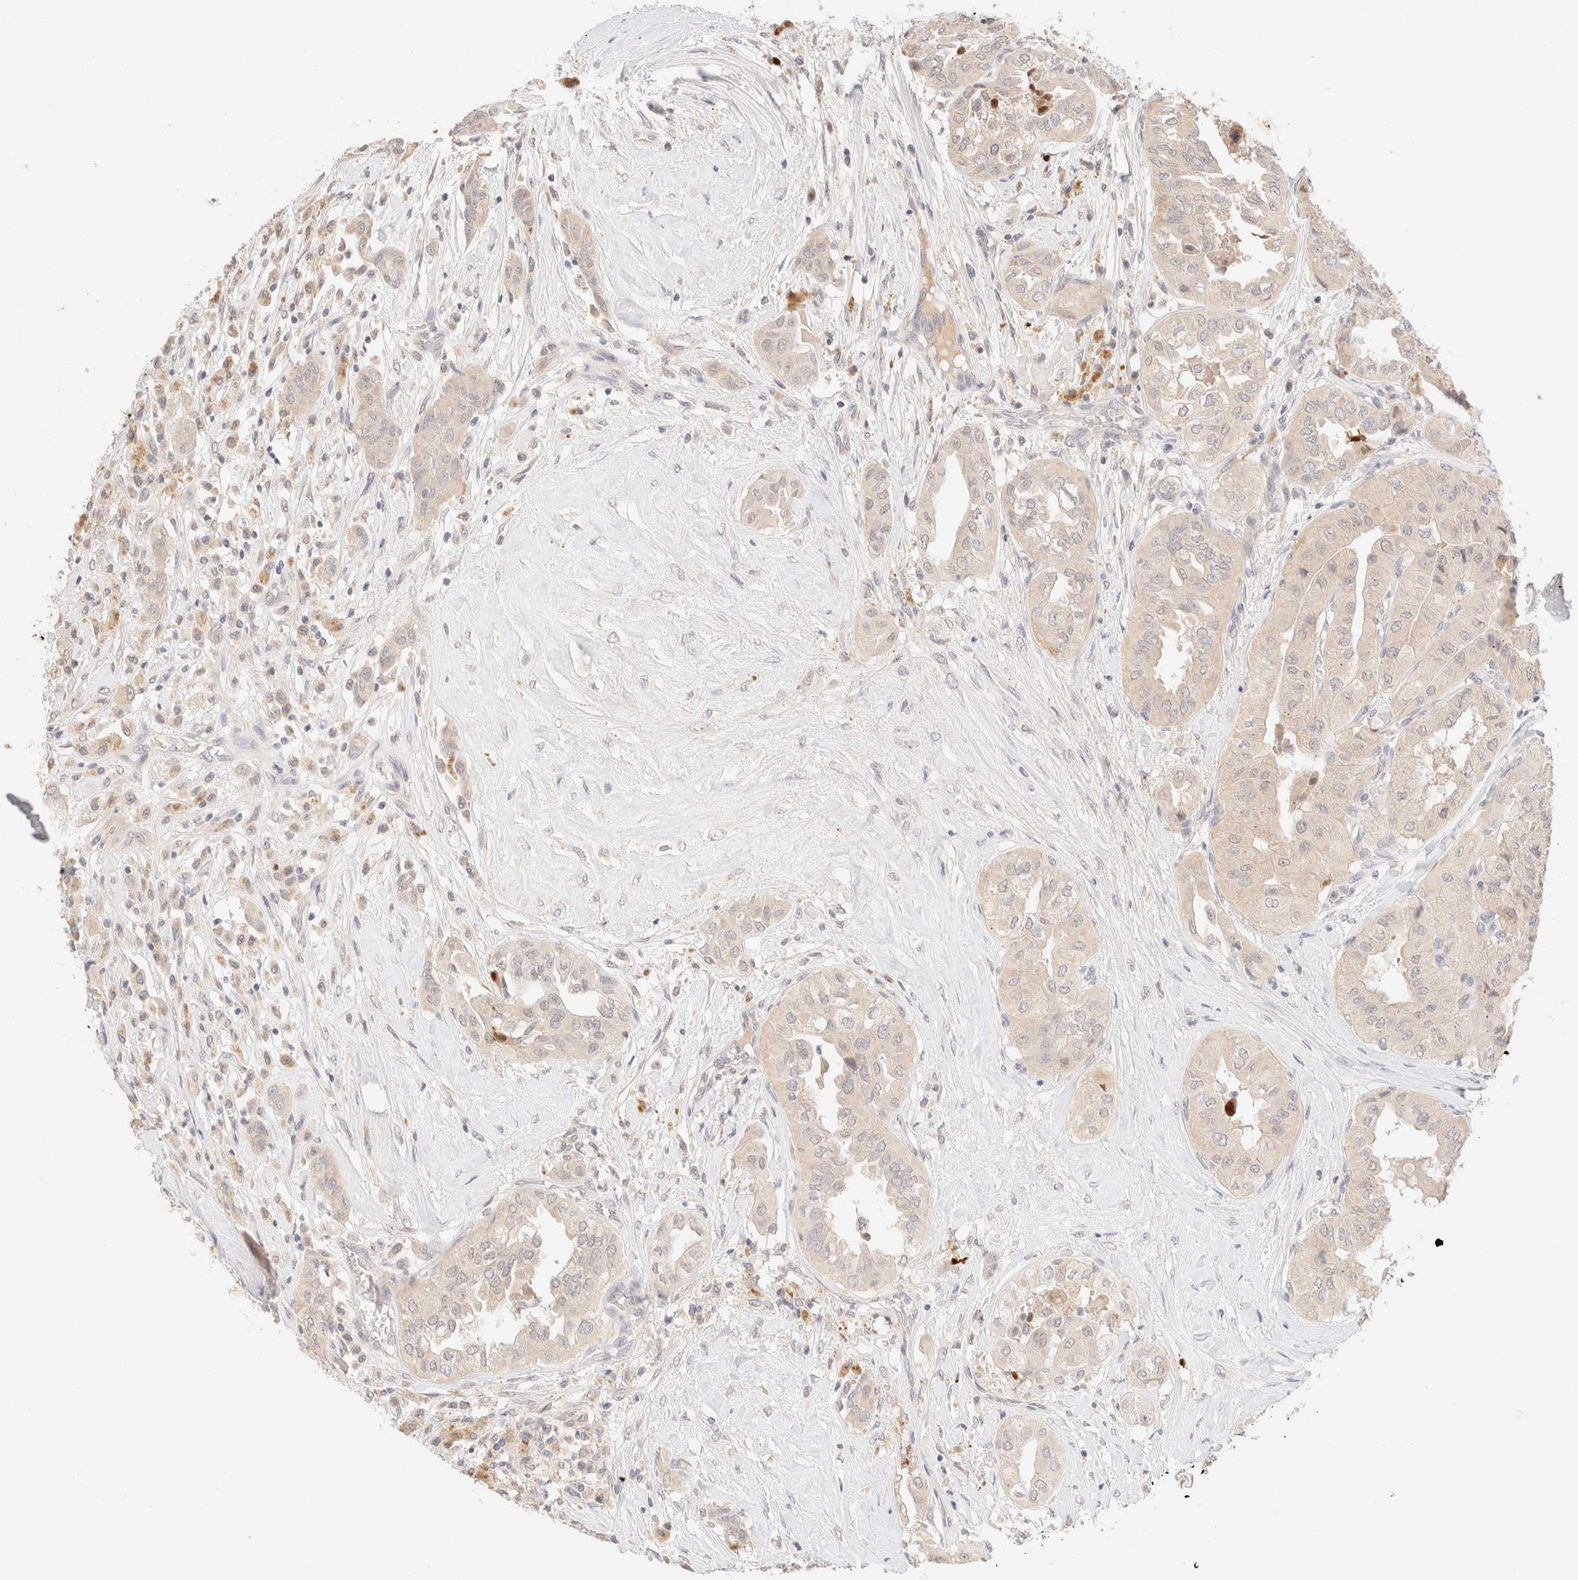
{"staining": {"intensity": "moderate", "quantity": "<25%", "location": "nuclear"}, "tissue": "thyroid cancer", "cell_type": "Tumor cells", "image_type": "cancer", "snomed": [{"axis": "morphology", "description": "Papillary adenocarcinoma, NOS"}, {"axis": "topography", "description": "Thyroid gland"}], "caption": "The micrograph reveals immunohistochemical staining of thyroid cancer (papillary adenocarcinoma). There is moderate nuclear positivity is seen in about <25% of tumor cells.", "gene": "SNTB1", "patient": {"sex": "female", "age": 59}}